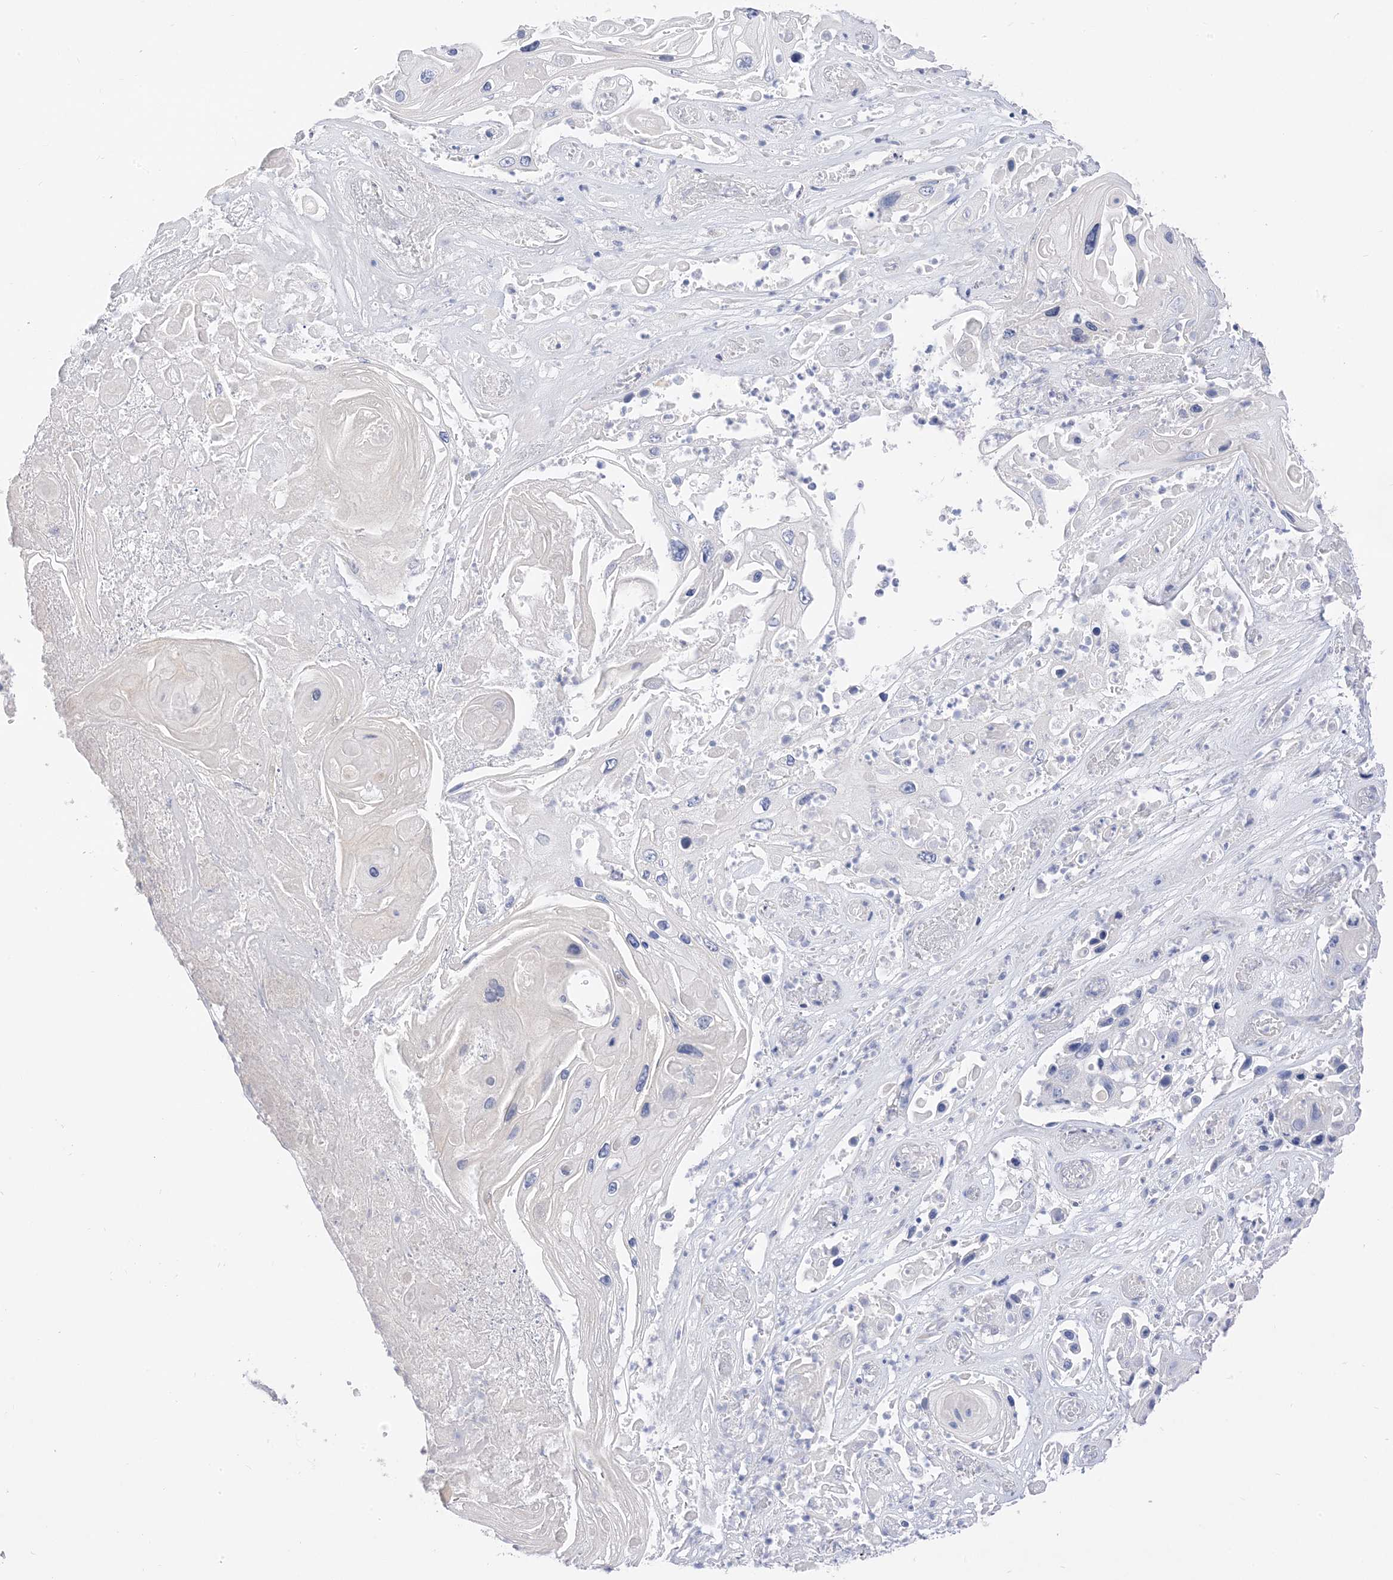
{"staining": {"intensity": "negative", "quantity": "none", "location": "none"}, "tissue": "skin cancer", "cell_type": "Tumor cells", "image_type": "cancer", "snomed": [{"axis": "morphology", "description": "Squamous cell carcinoma, NOS"}, {"axis": "topography", "description": "Skin"}], "caption": "A high-resolution image shows immunohistochemistry (IHC) staining of skin squamous cell carcinoma, which displays no significant expression in tumor cells.", "gene": "MUC17", "patient": {"sex": "male", "age": 55}}